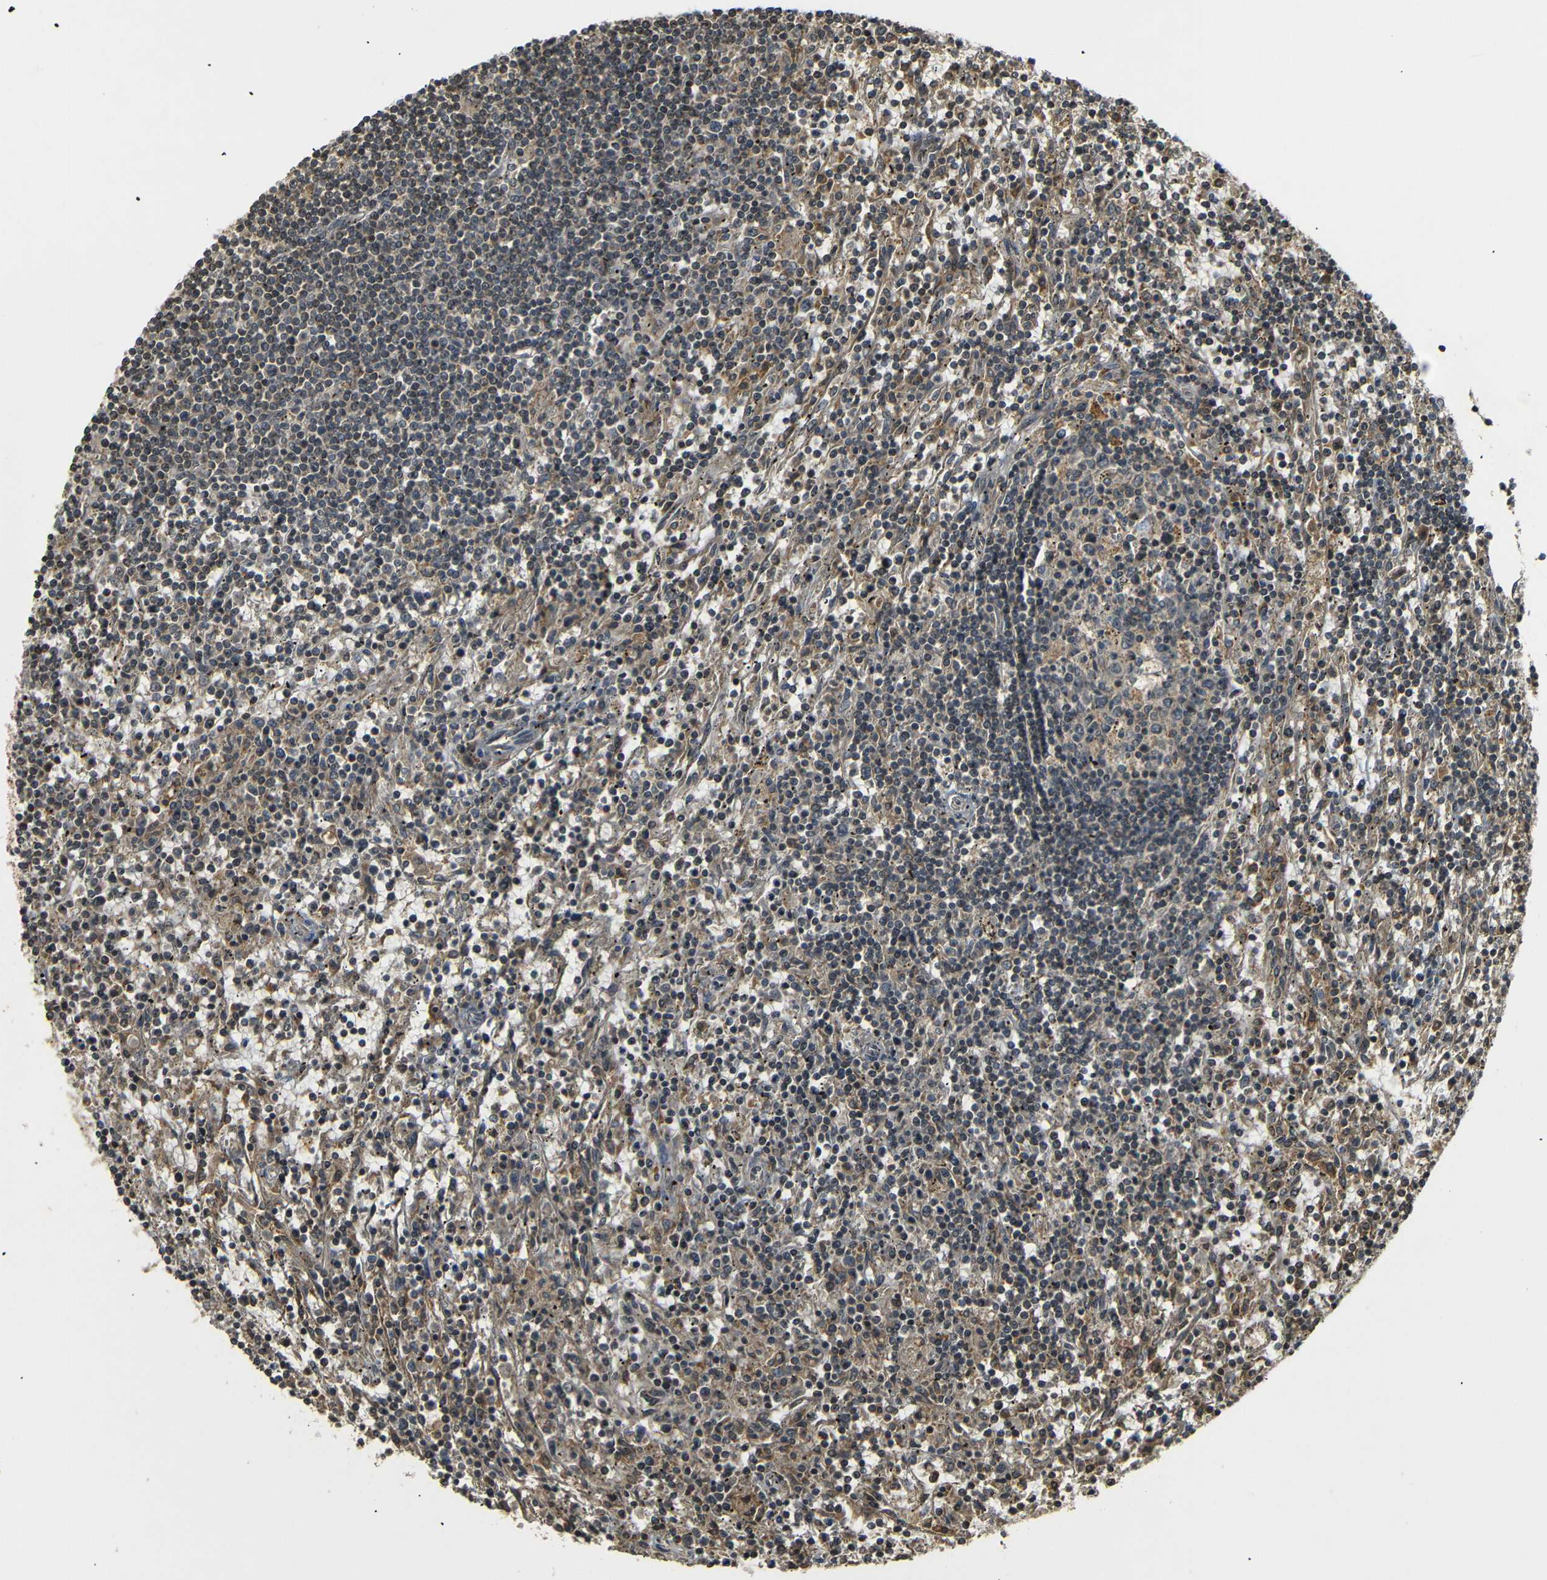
{"staining": {"intensity": "weak", "quantity": "25%-75%", "location": "cytoplasmic/membranous"}, "tissue": "lymphoma", "cell_type": "Tumor cells", "image_type": "cancer", "snomed": [{"axis": "morphology", "description": "Malignant lymphoma, non-Hodgkin's type, Low grade"}, {"axis": "topography", "description": "Spleen"}], "caption": "IHC photomicrograph of neoplastic tissue: low-grade malignant lymphoma, non-Hodgkin's type stained using immunohistochemistry reveals low levels of weak protein expression localized specifically in the cytoplasmic/membranous of tumor cells, appearing as a cytoplasmic/membranous brown color.", "gene": "TANK", "patient": {"sex": "male", "age": 76}}